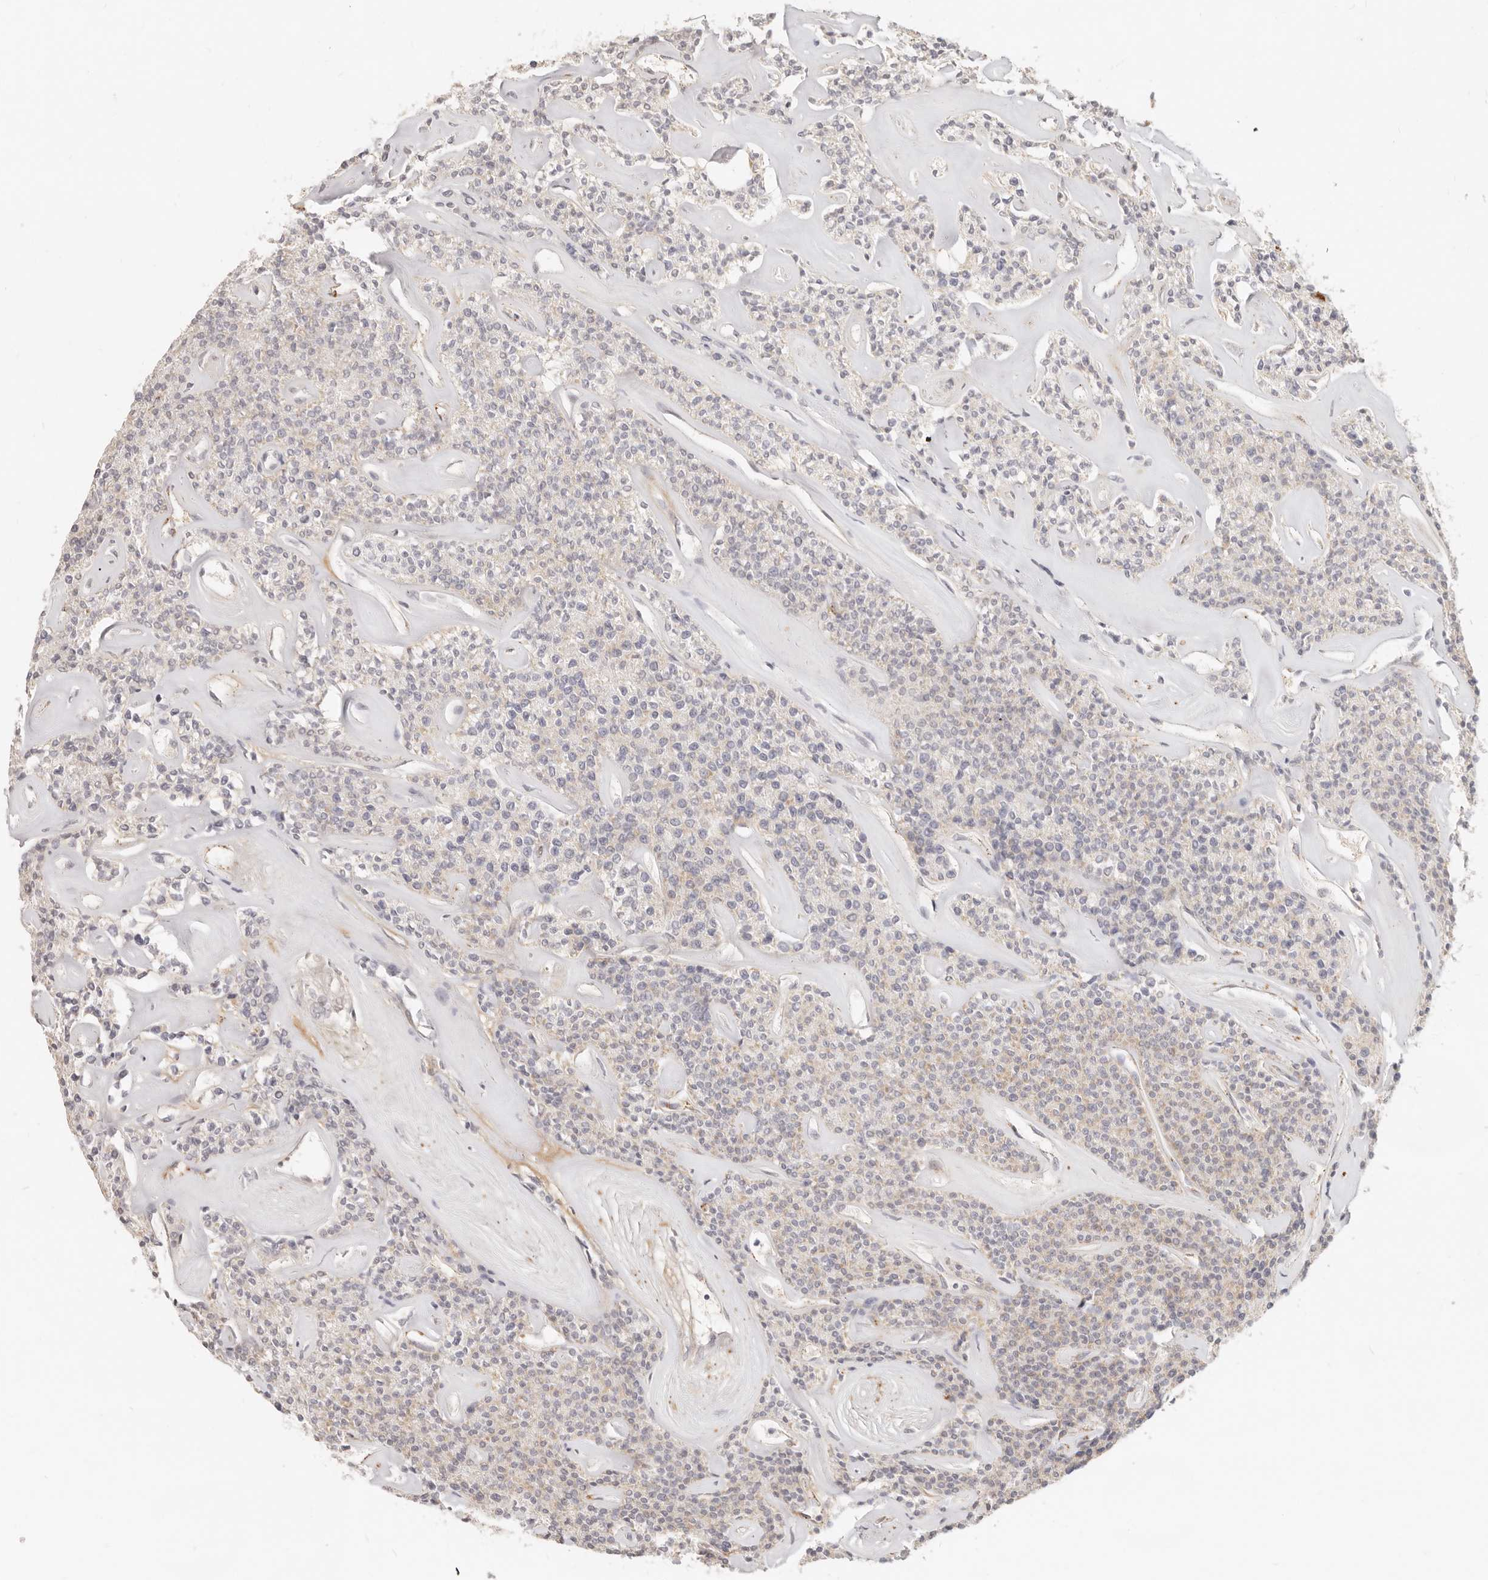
{"staining": {"intensity": "negative", "quantity": "none", "location": "none"}, "tissue": "parathyroid gland", "cell_type": "Glandular cells", "image_type": "normal", "snomed": [{"axis": "morphology", "description": "Normal tissue, NOS"}, {"axis": "topography", "description": "Parathyroid gland"}], "caption": "Photomicrograph shows no protein positivity in glandular cells of benign parathyroid gland.", "gene": "SASS6", "patient": {"sex": "male", "age": 46}}